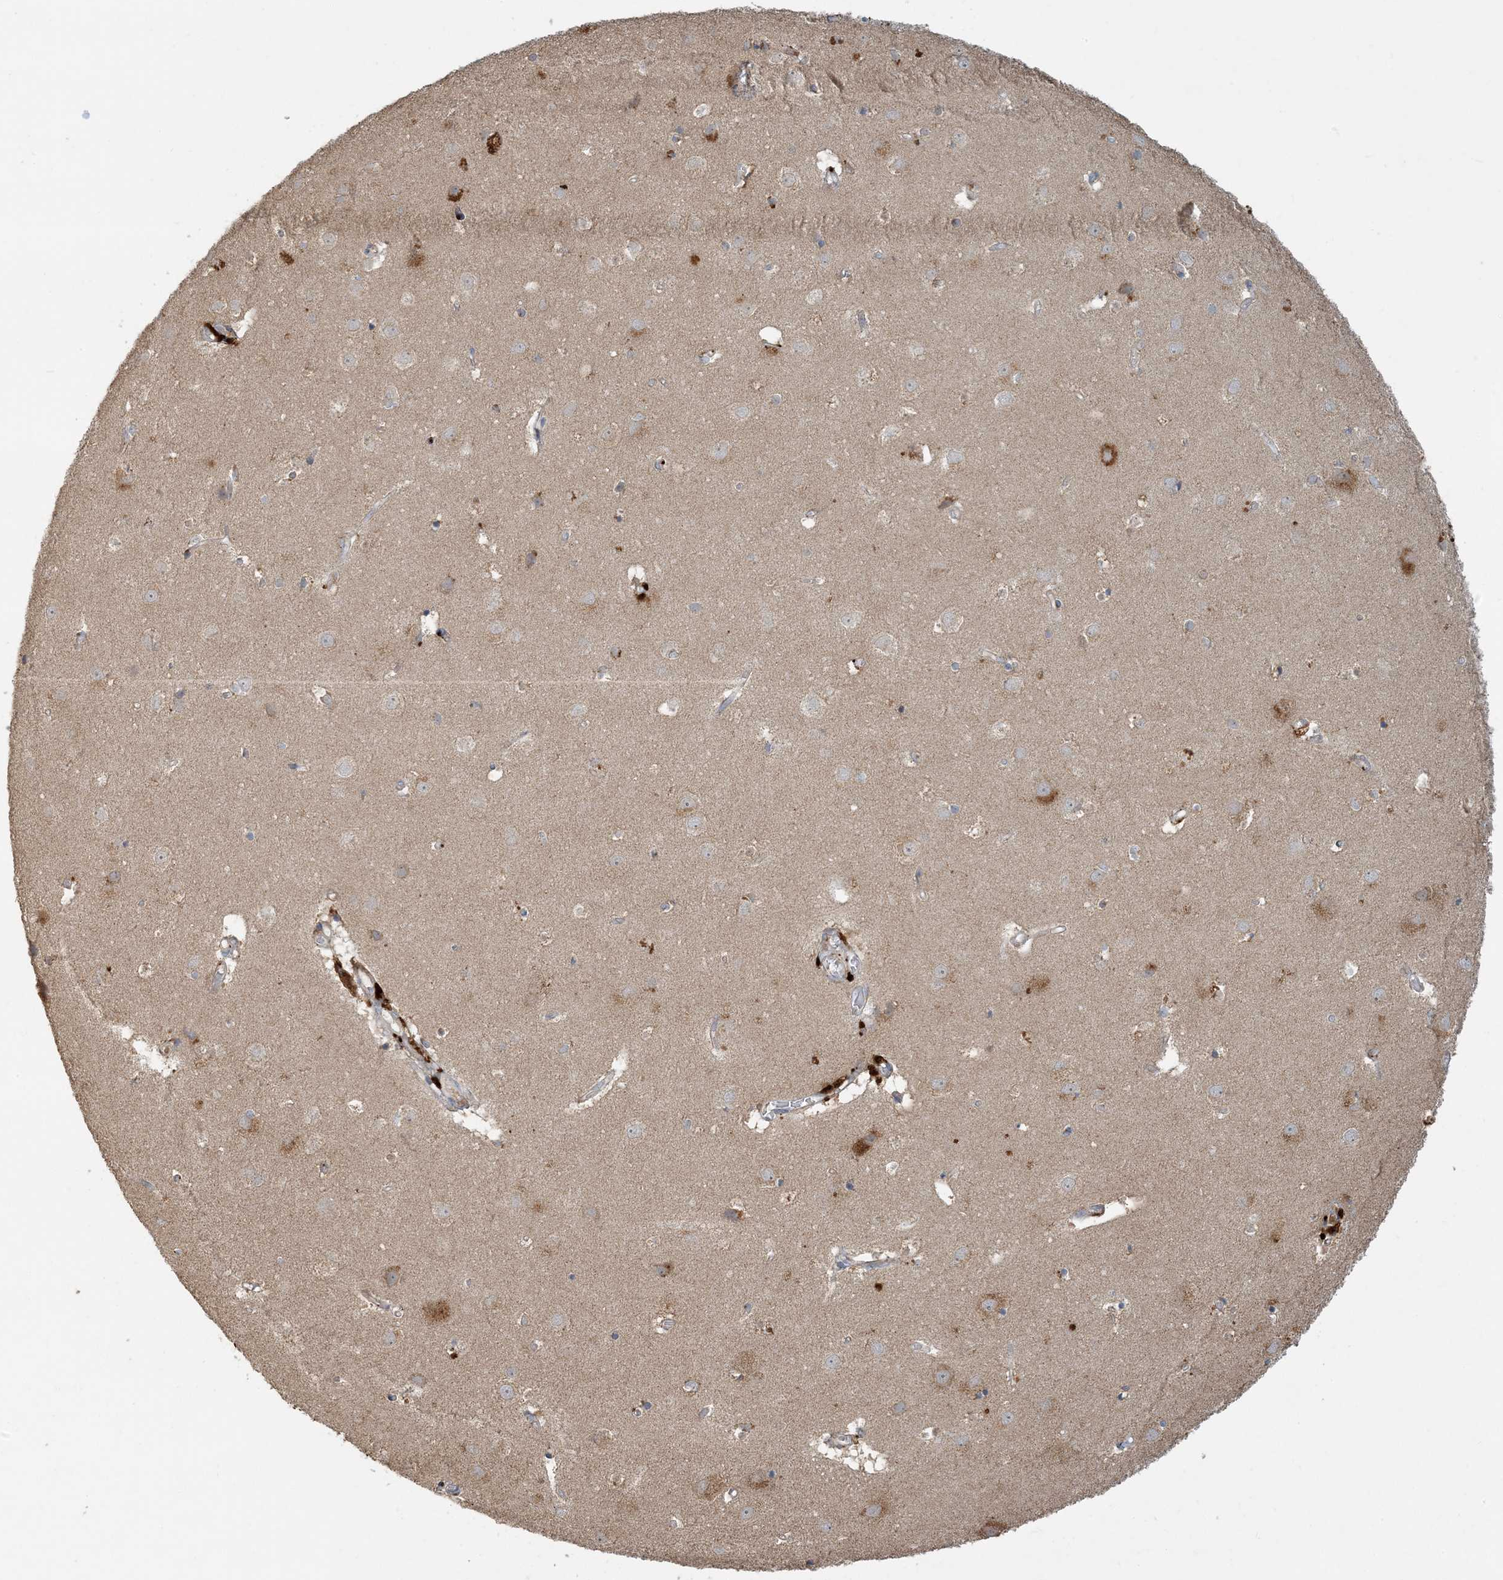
{"staining": {"intensity": "moderate", "quantity": "25%-75%", "location": "cytoplasmic/membranous"}, "tissue": "cerebral cortex", "cell_type": "Endothelial cells", "image_type": "normal", "snomed": [{"axis": "morphology", "description": "Normal tissue, NOS"}, {"axis": "topography", "description": "Cerebral cortex"}], "caption": "A high-resolution micrograph shows immunohistochemistry staining of normal cerebral cortex, which displays moderate cytoplasmic/membranous staining in approximately 25%-75% of endothelial cells.", "gene": "LTN1", "patient": {"sex": "male", "age": 54}}